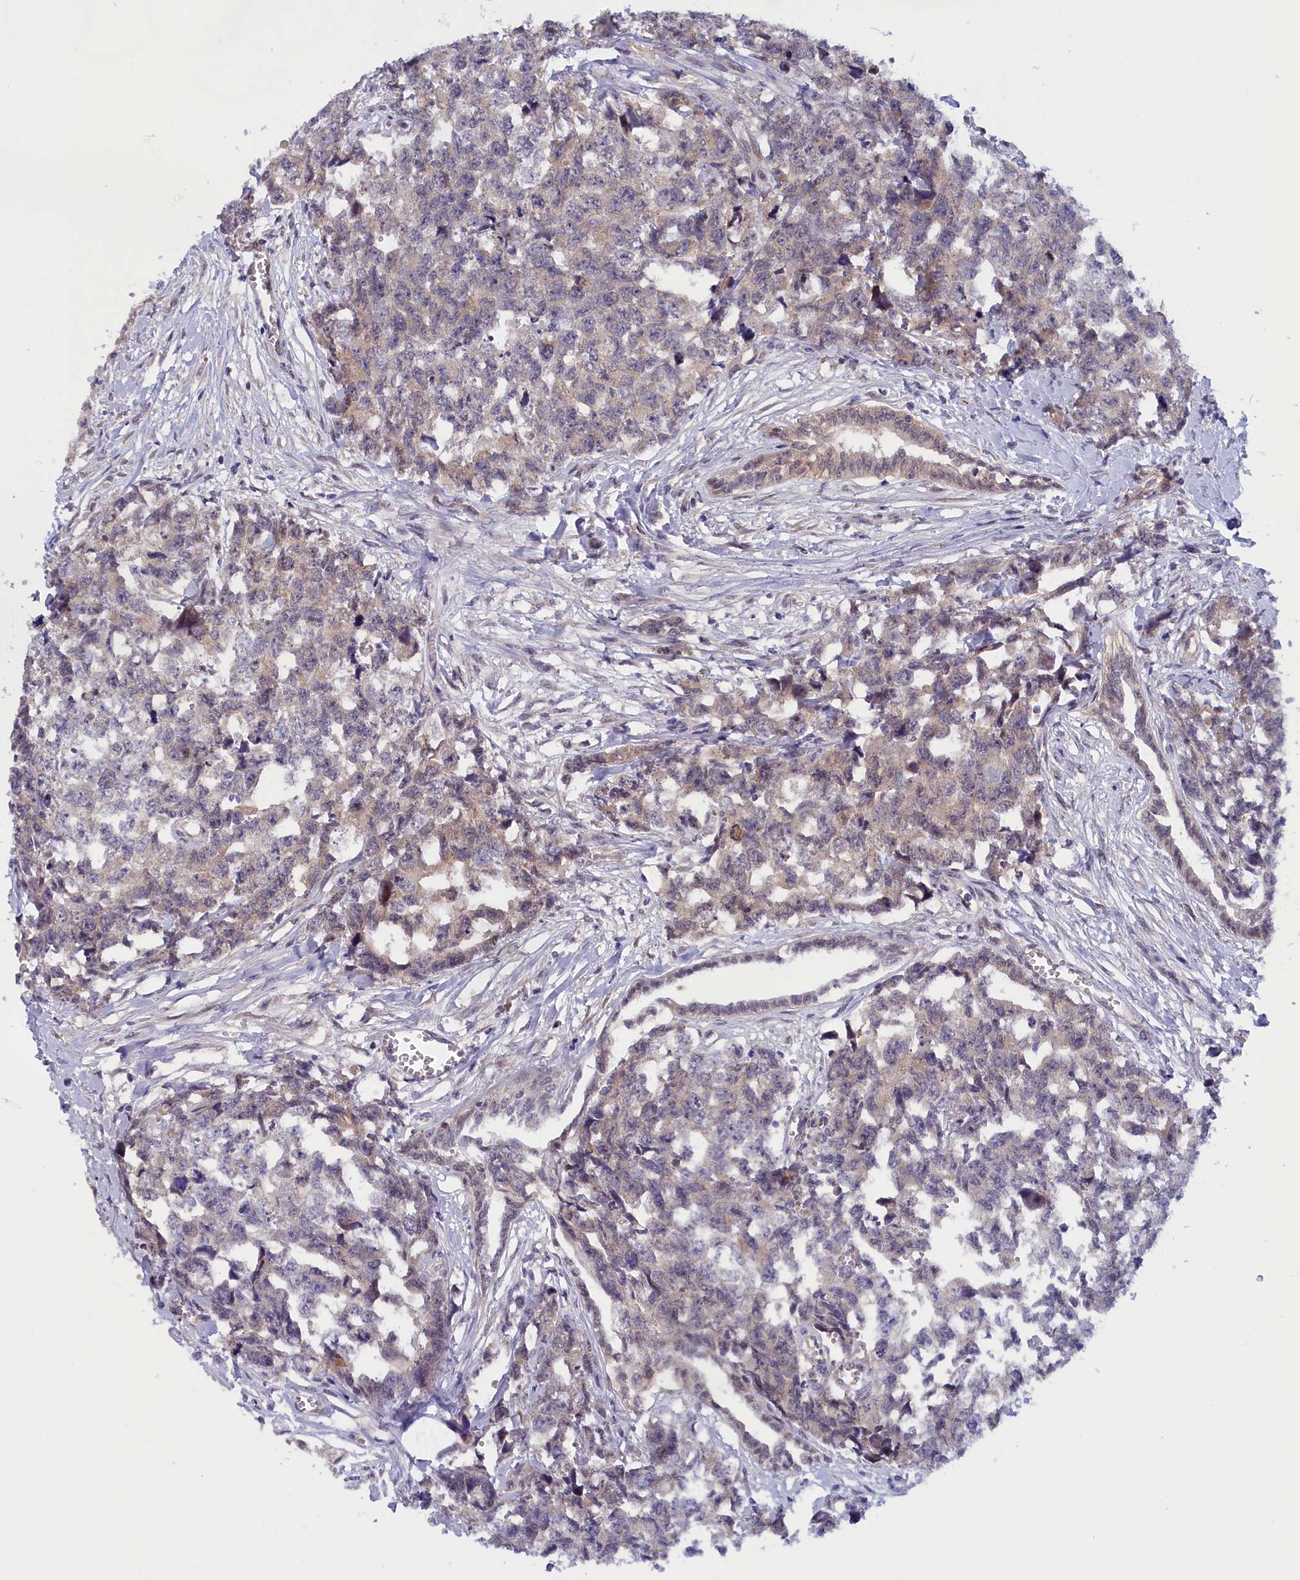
{"staining": {"intensity": "weak", "quantity": "25%-75%", "location": "cytoplasmic/membranous,nuclear"}, "tissue": "testis cancer", "cell_type": "Tumor cells", "image_type": "cancer", "snomed": [{"axis": "morphology", "description": "Carcinoma, Embryonal, NOS"}, {"axis": "topography", "description": "Testis"}], "caption": "Testis cancer stained for a protein exhibits weak cytoplasmic/membranous and nuclear positivity in tumor cells.", "gene": "IGFALS", "patient": {"sex": "male", "age": 31}}